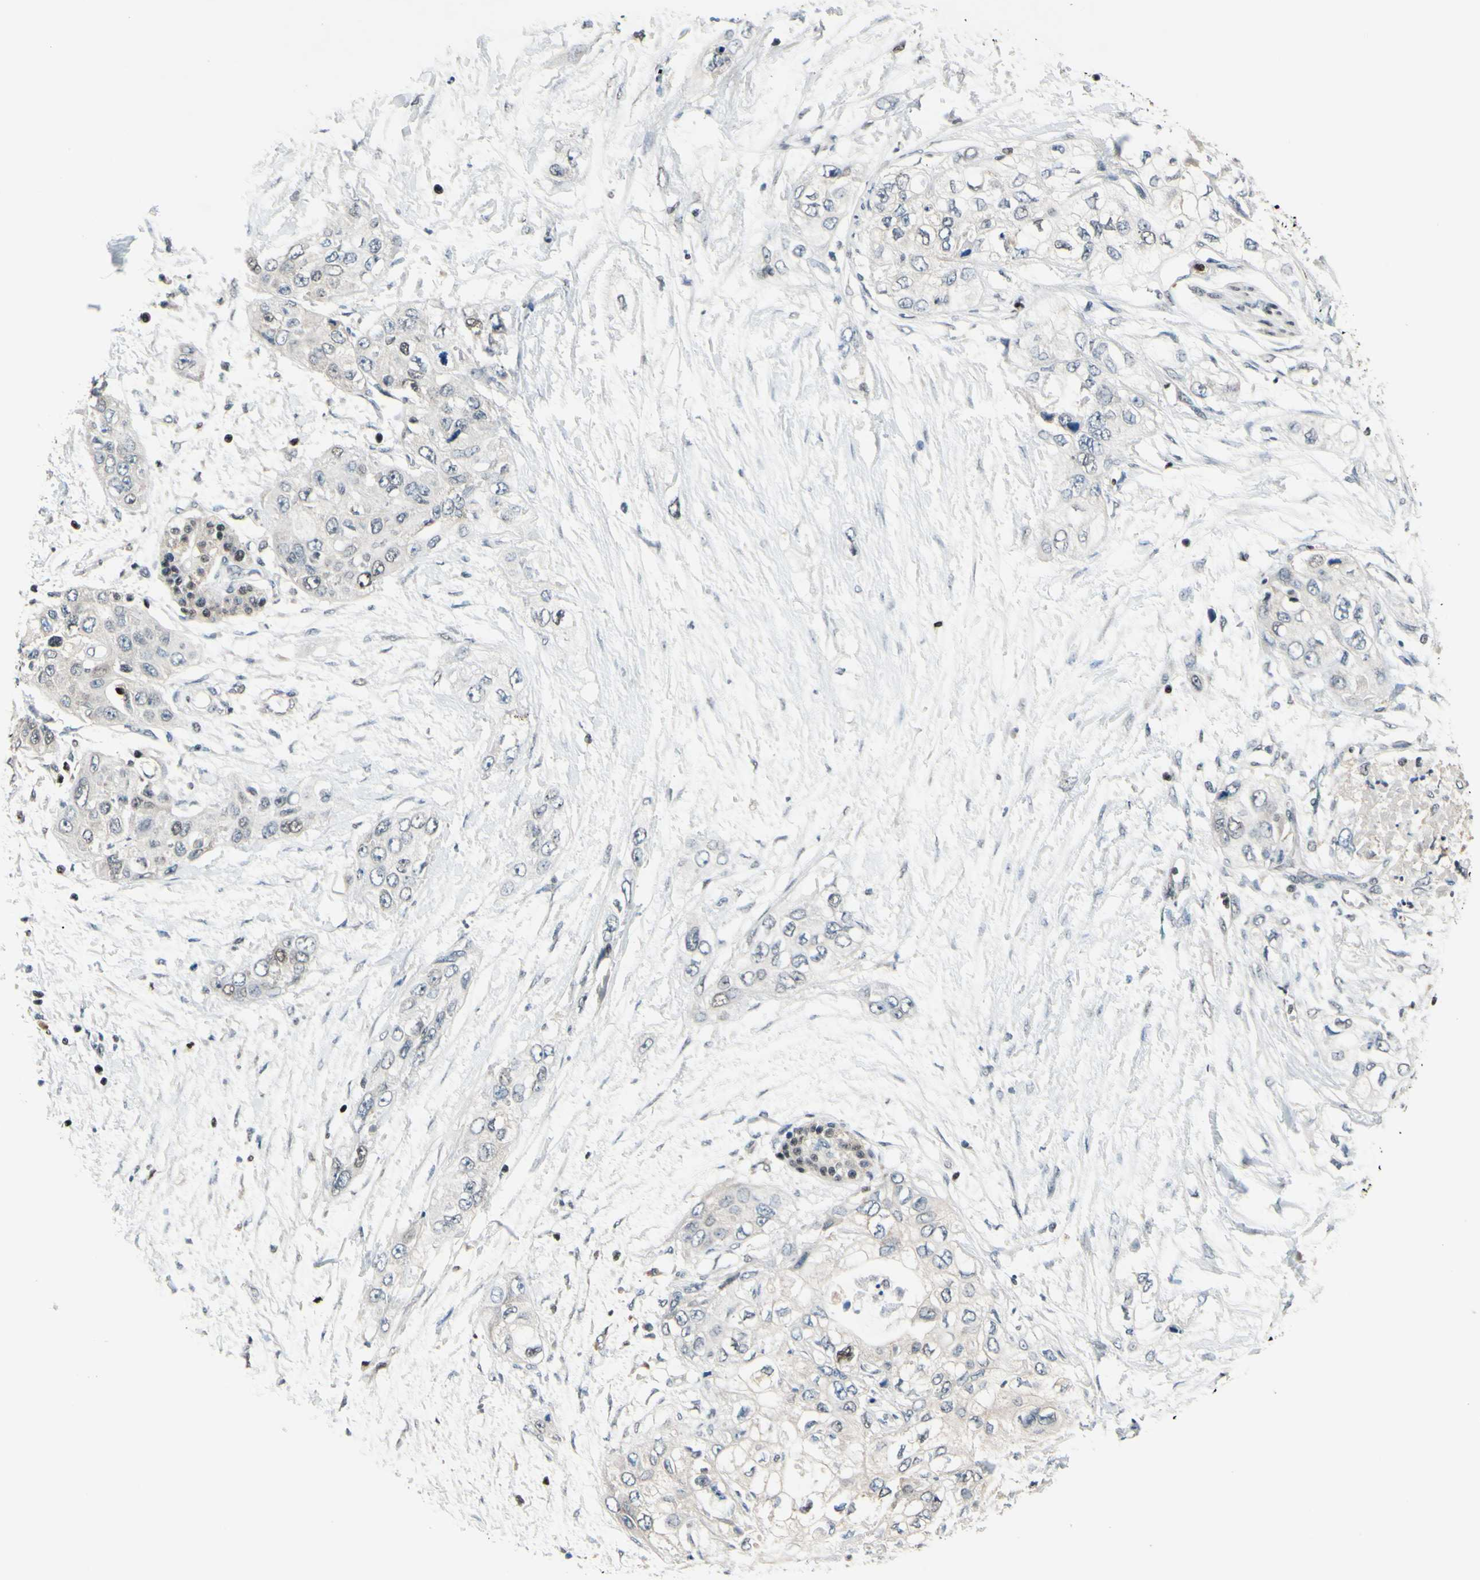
{"staining": {"intensity": "negative", "quantity": "none", "location": "none"}, "tissue": "pancreatic cancer", "cell_type": "Tumor cells", "image_type": "cancer", "snomed": [{"axis": "morphology", "description": "Adenocarcinoma, NOS"}, {"axis": "topography", "description": "Pancreas"}], "caption": "A photomicrograph of pancreatic adenocarcinoma stained for a protein reveals no brown staining in tumor cells.", "gene": "SP4", "patient": {"sex": "female", "age": 70}}